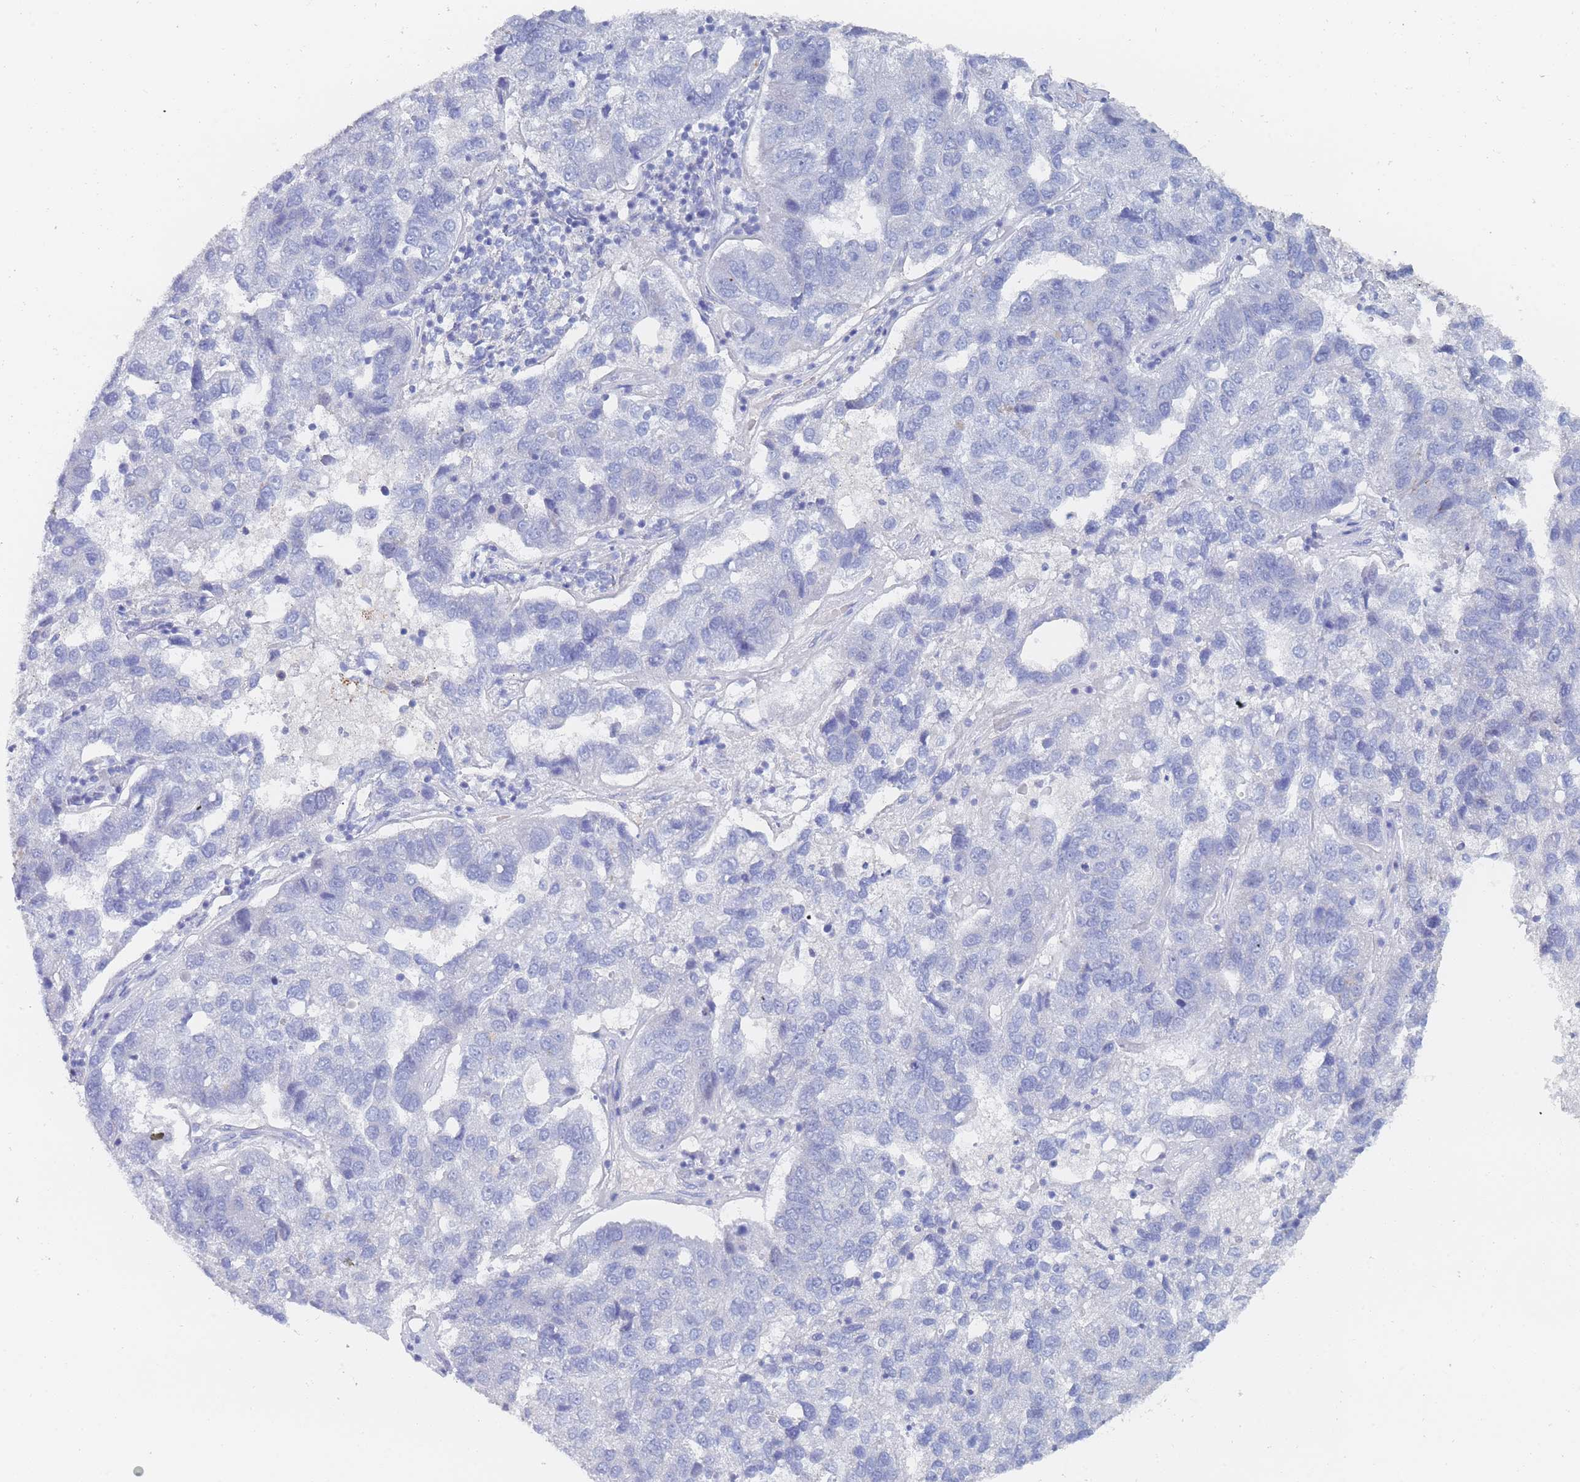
{"staining": {"intensity": "negative", "quantity": "none", "location": "none"}, "tissue": "pancreatic cancer", "cell_type": "Tumor cells", "image_type": "cancer", "snomed": [{"axis": "morphology", "description": "Adenocarcinoma, NOS"}, {"axis": "topography", "description": "Pancreas"}], "caption": "IHC photomicrograph of adenocarcinoma (pancreatic) stained for a protein (brown), which exhibits no expression in tumor cells.", "gene": "SLC25A35", "patient": {"sex": "female", "age": 61}}